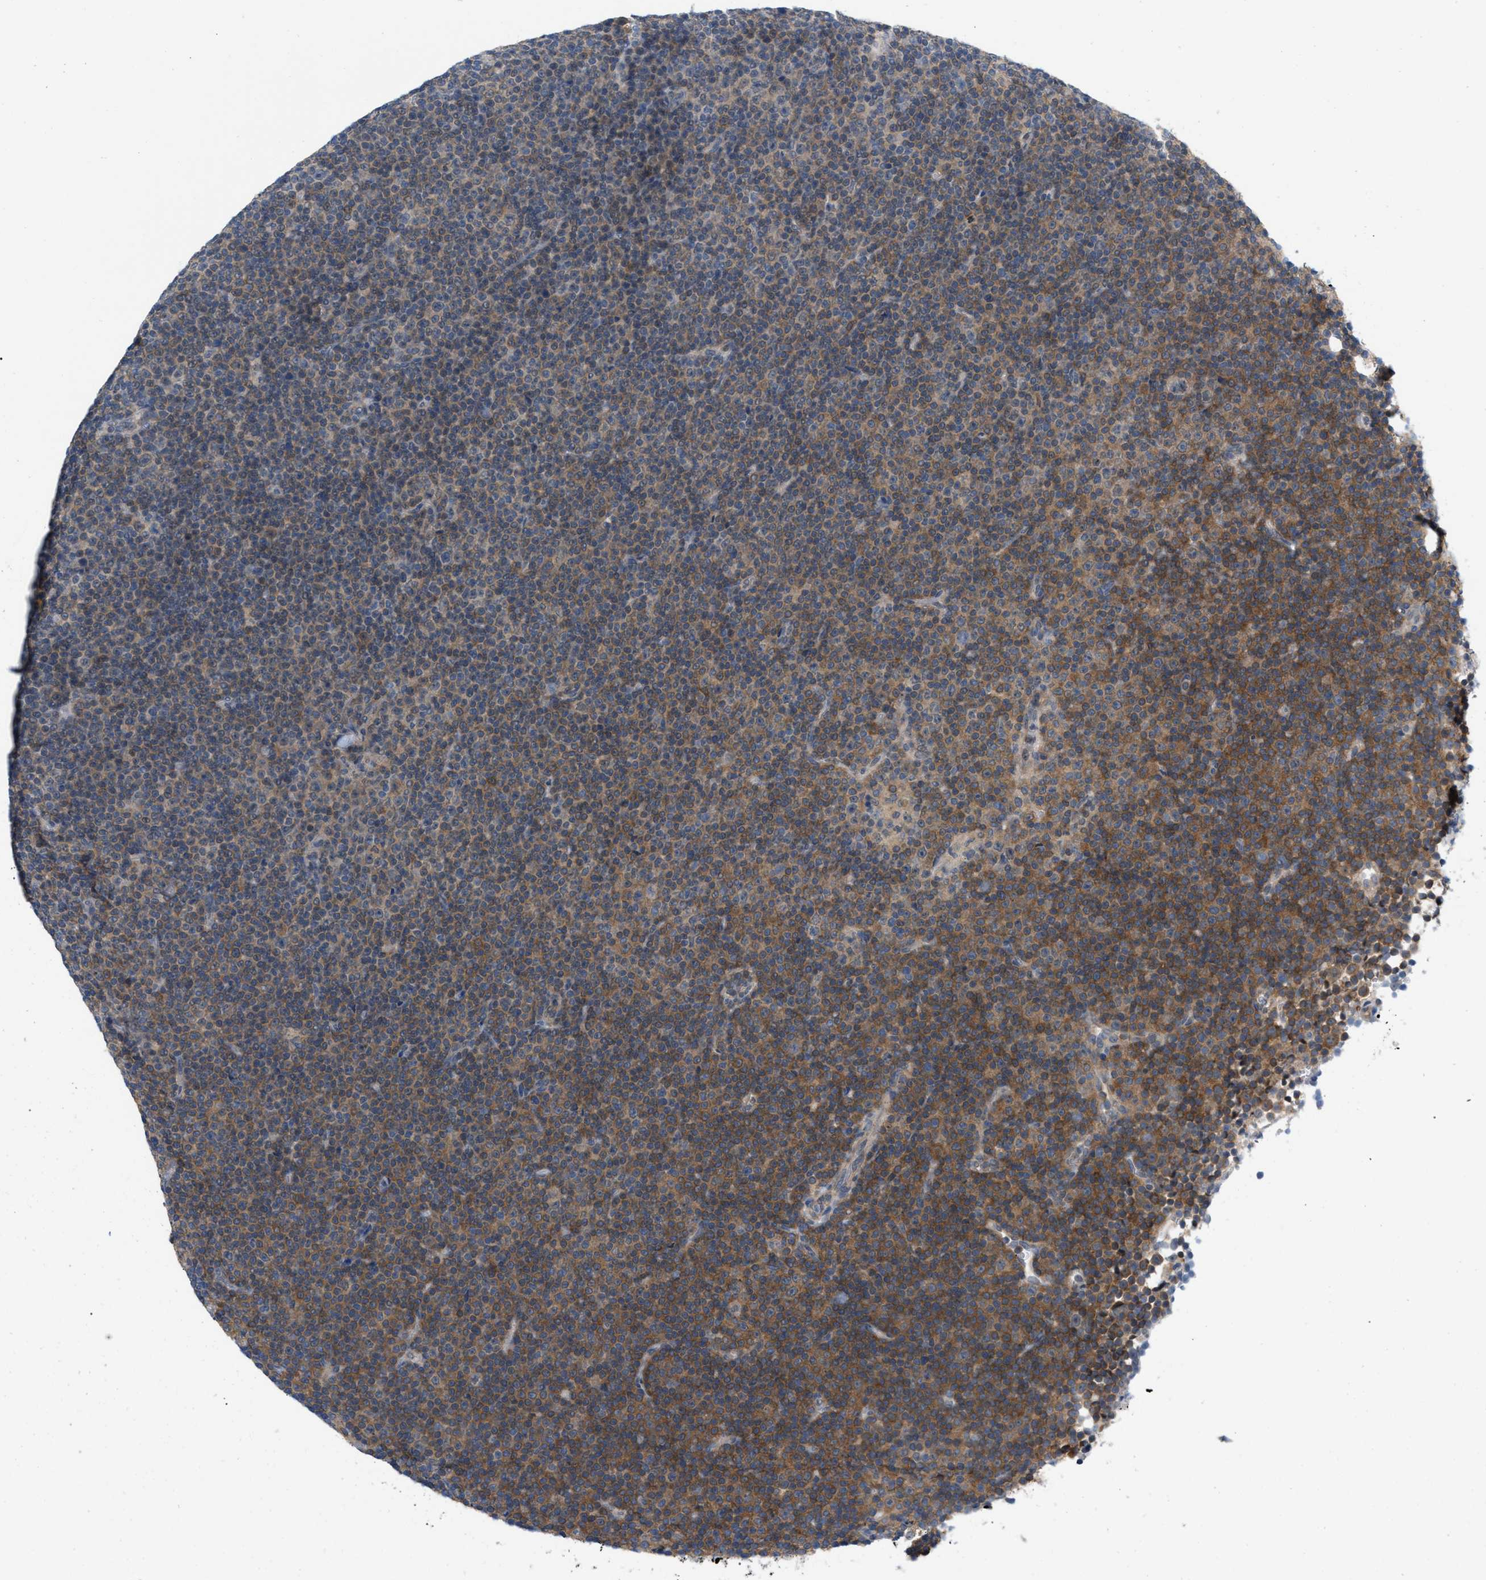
{"staining": {"intensity": "moderate", "quantity": ">75%", "location": "cytoplasmic/membranous"}, "tissue": "lymphoma", "cell_type": "Tumor cells", "image_type": "cancer", "snomed": [{"axis": "morphology", "description": "Malignant lymphoma, non-Hodgkin's type, Low grade"}, {"axis": "topography", "description": "Lymph node"}], "caption": "A photomicrograph of human low-grade malignant lymphoma, non-Hodgkin's type stained for a protein demonstrates moderate cytoplasmic/membranous brown staining in tumor cells.", "gene": "WIPI2", "patient": {"sex": "female", "age": 67}}